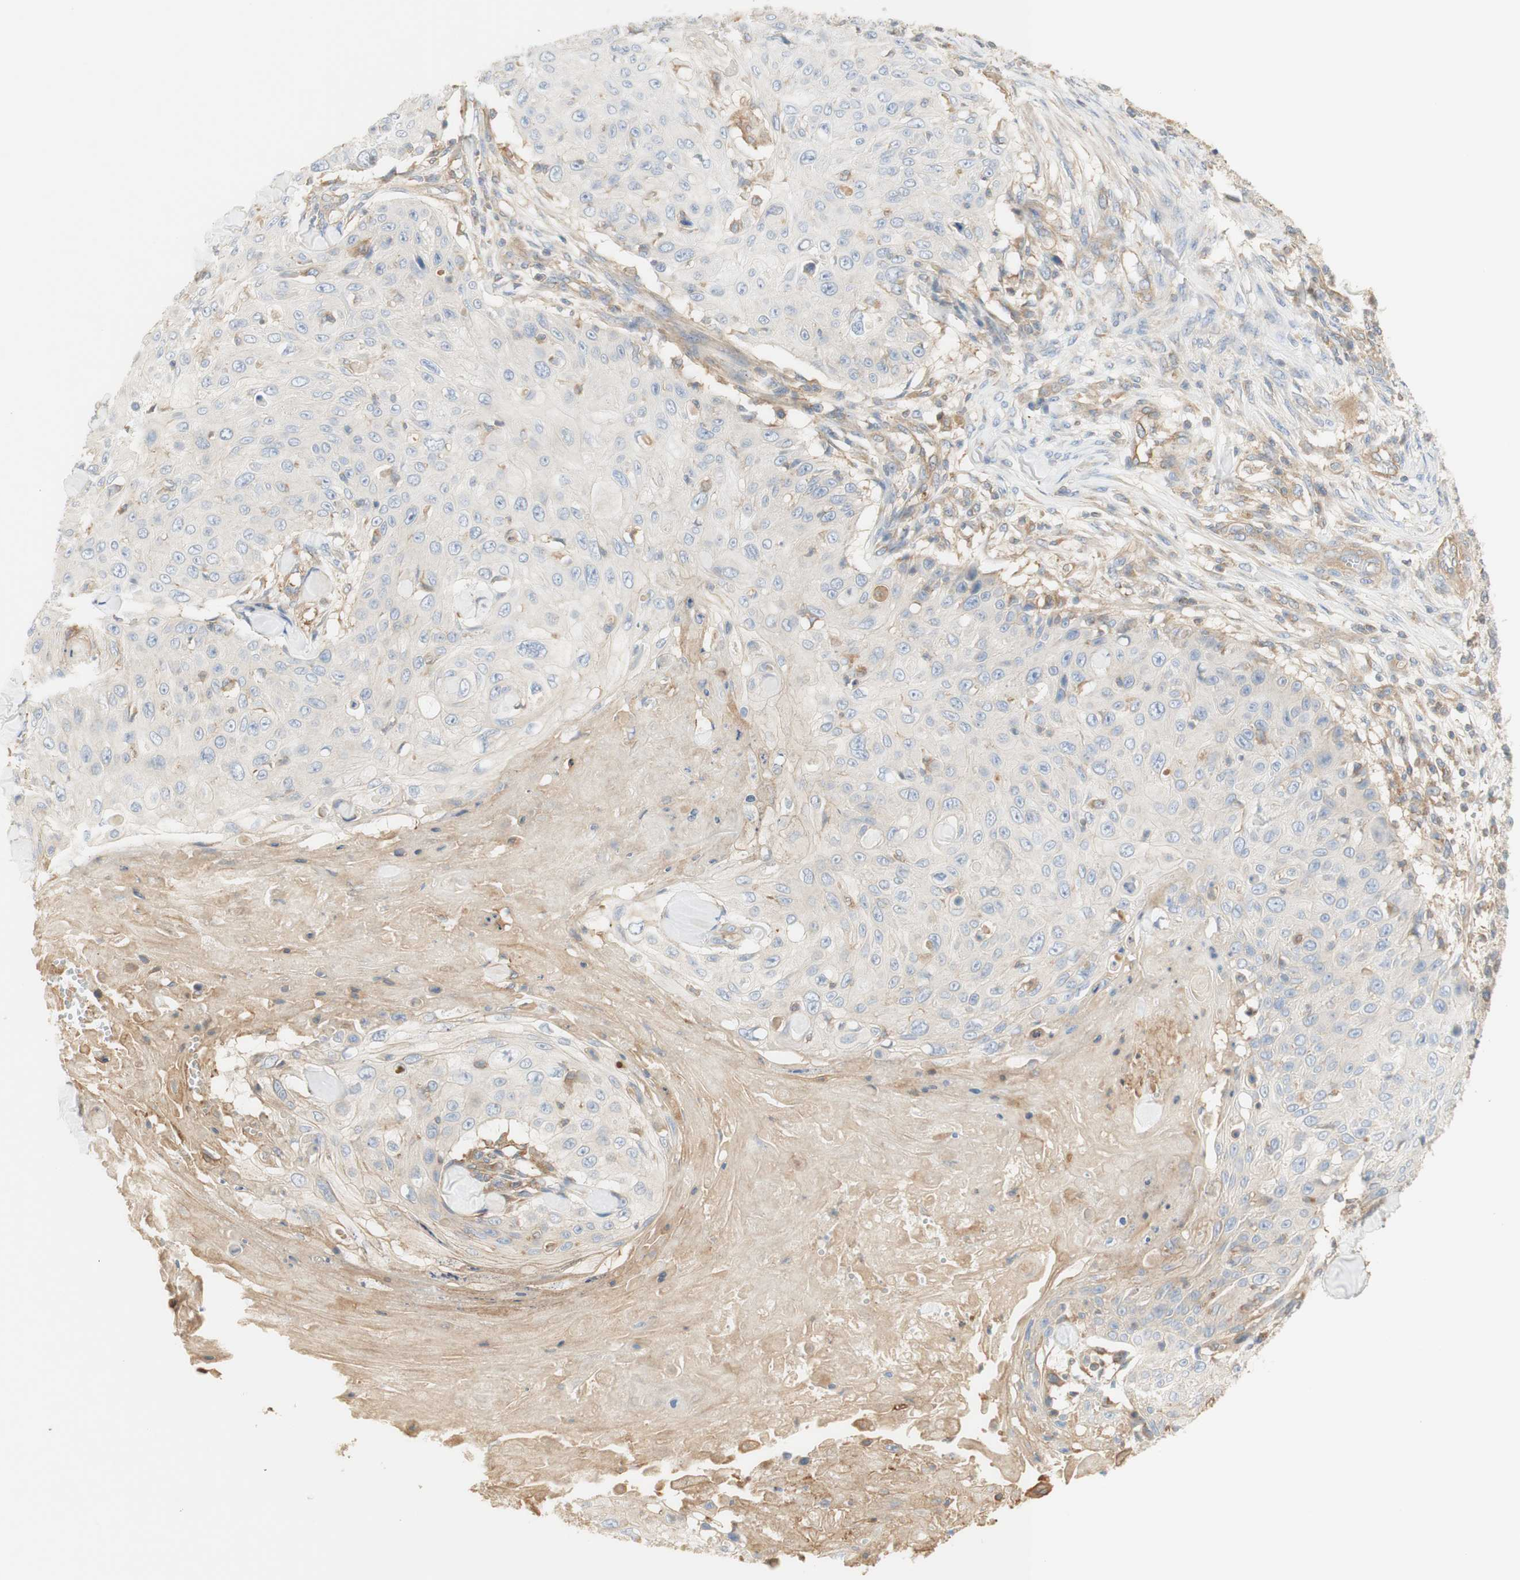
{"staining": {"intensity": "negative", "quantity": "none", "location": "none"}, "tissue": "skin cancer", "cell_type": "Tumor cells", "image_type": "cancer", "snomed": [{"axis": "morphology", "description": "Squamous cell carcinoma, NOS"}, {"axis": "topography", "description": "Skin"}], "caption": "High power microscopy micrograph of an IHC photomicrograph of squamous cell carcinoma (skin), revealing no significant expression in tumor cells. (DAB (3,3'-diaminobenzidine) IHC with hematoxylin counter stain).", "gene": "IKBKG", "patient": {"sex": "male", "age": 86}}